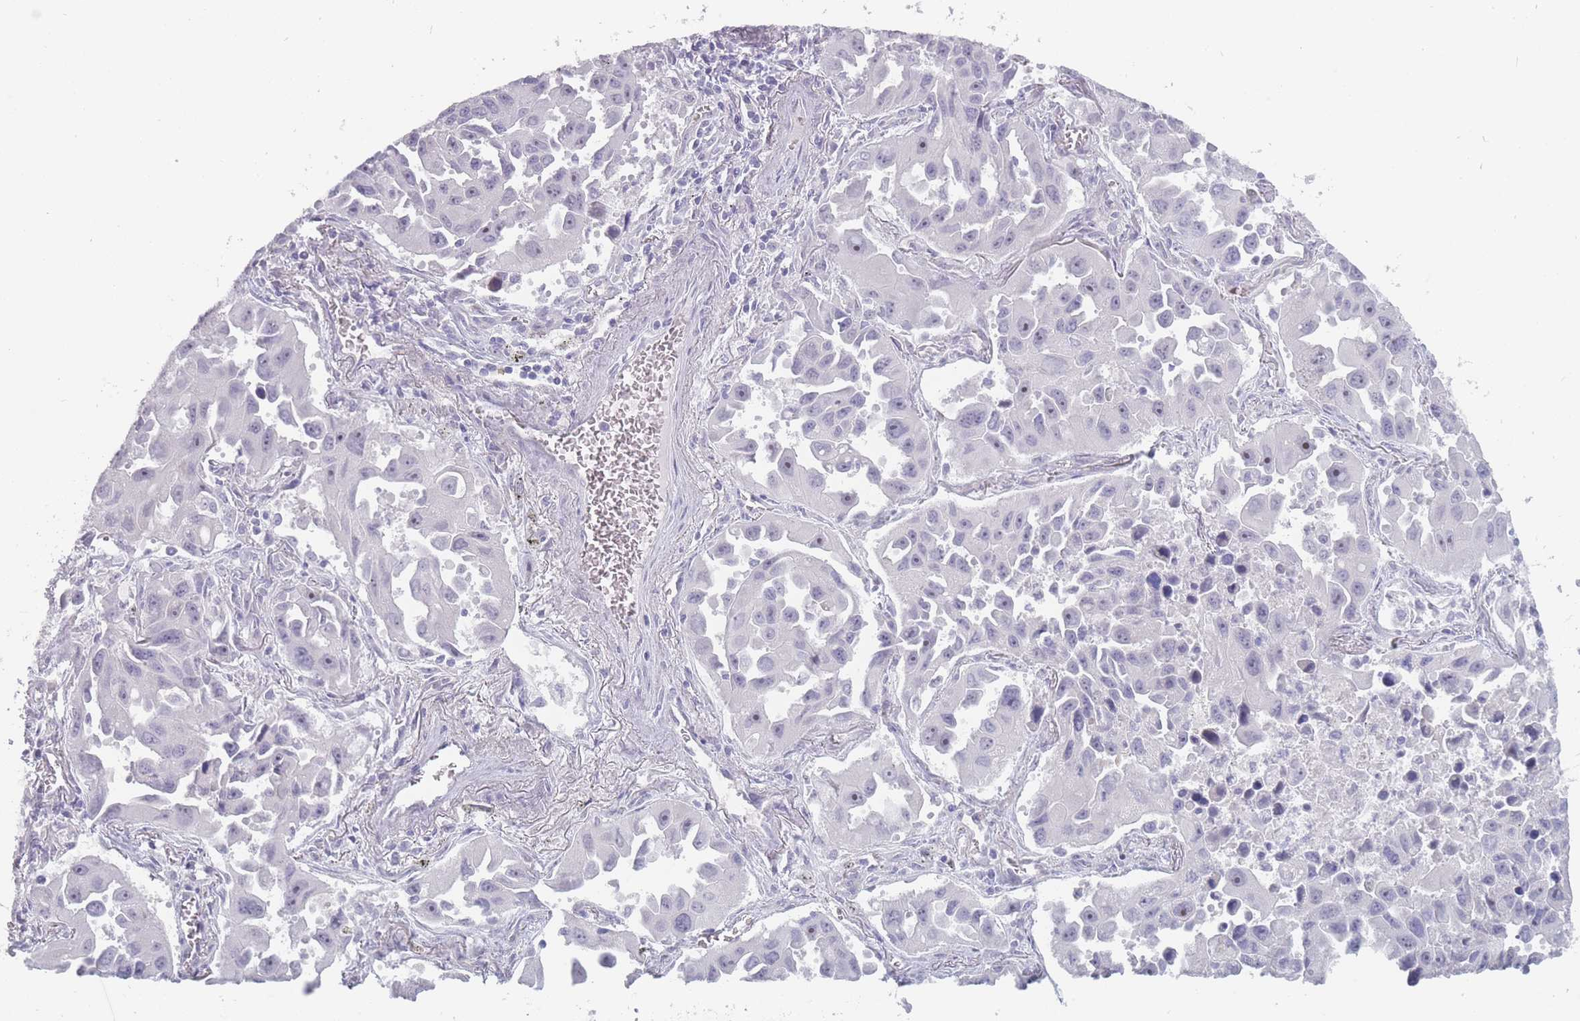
{"staining": {"intensity": "negative", "quantity": "none", "location": "none"}, "tissue": "lung cancer", "cell_type": "Tumor cells", "image_type": "cancer", "snomed": [{"axis": "morphology", "description": "Adenocarcinoma, NOS"}, {"axis": "topography", "description": "Lung"}], "caption": "IHC micrograph of neoplastic tissue: lung adenocarcinoma stained with DAB reveals no significant protein staining in tumor cells.", "gene": "ROS1", "patient": {"sex": "male", "age": 66}}